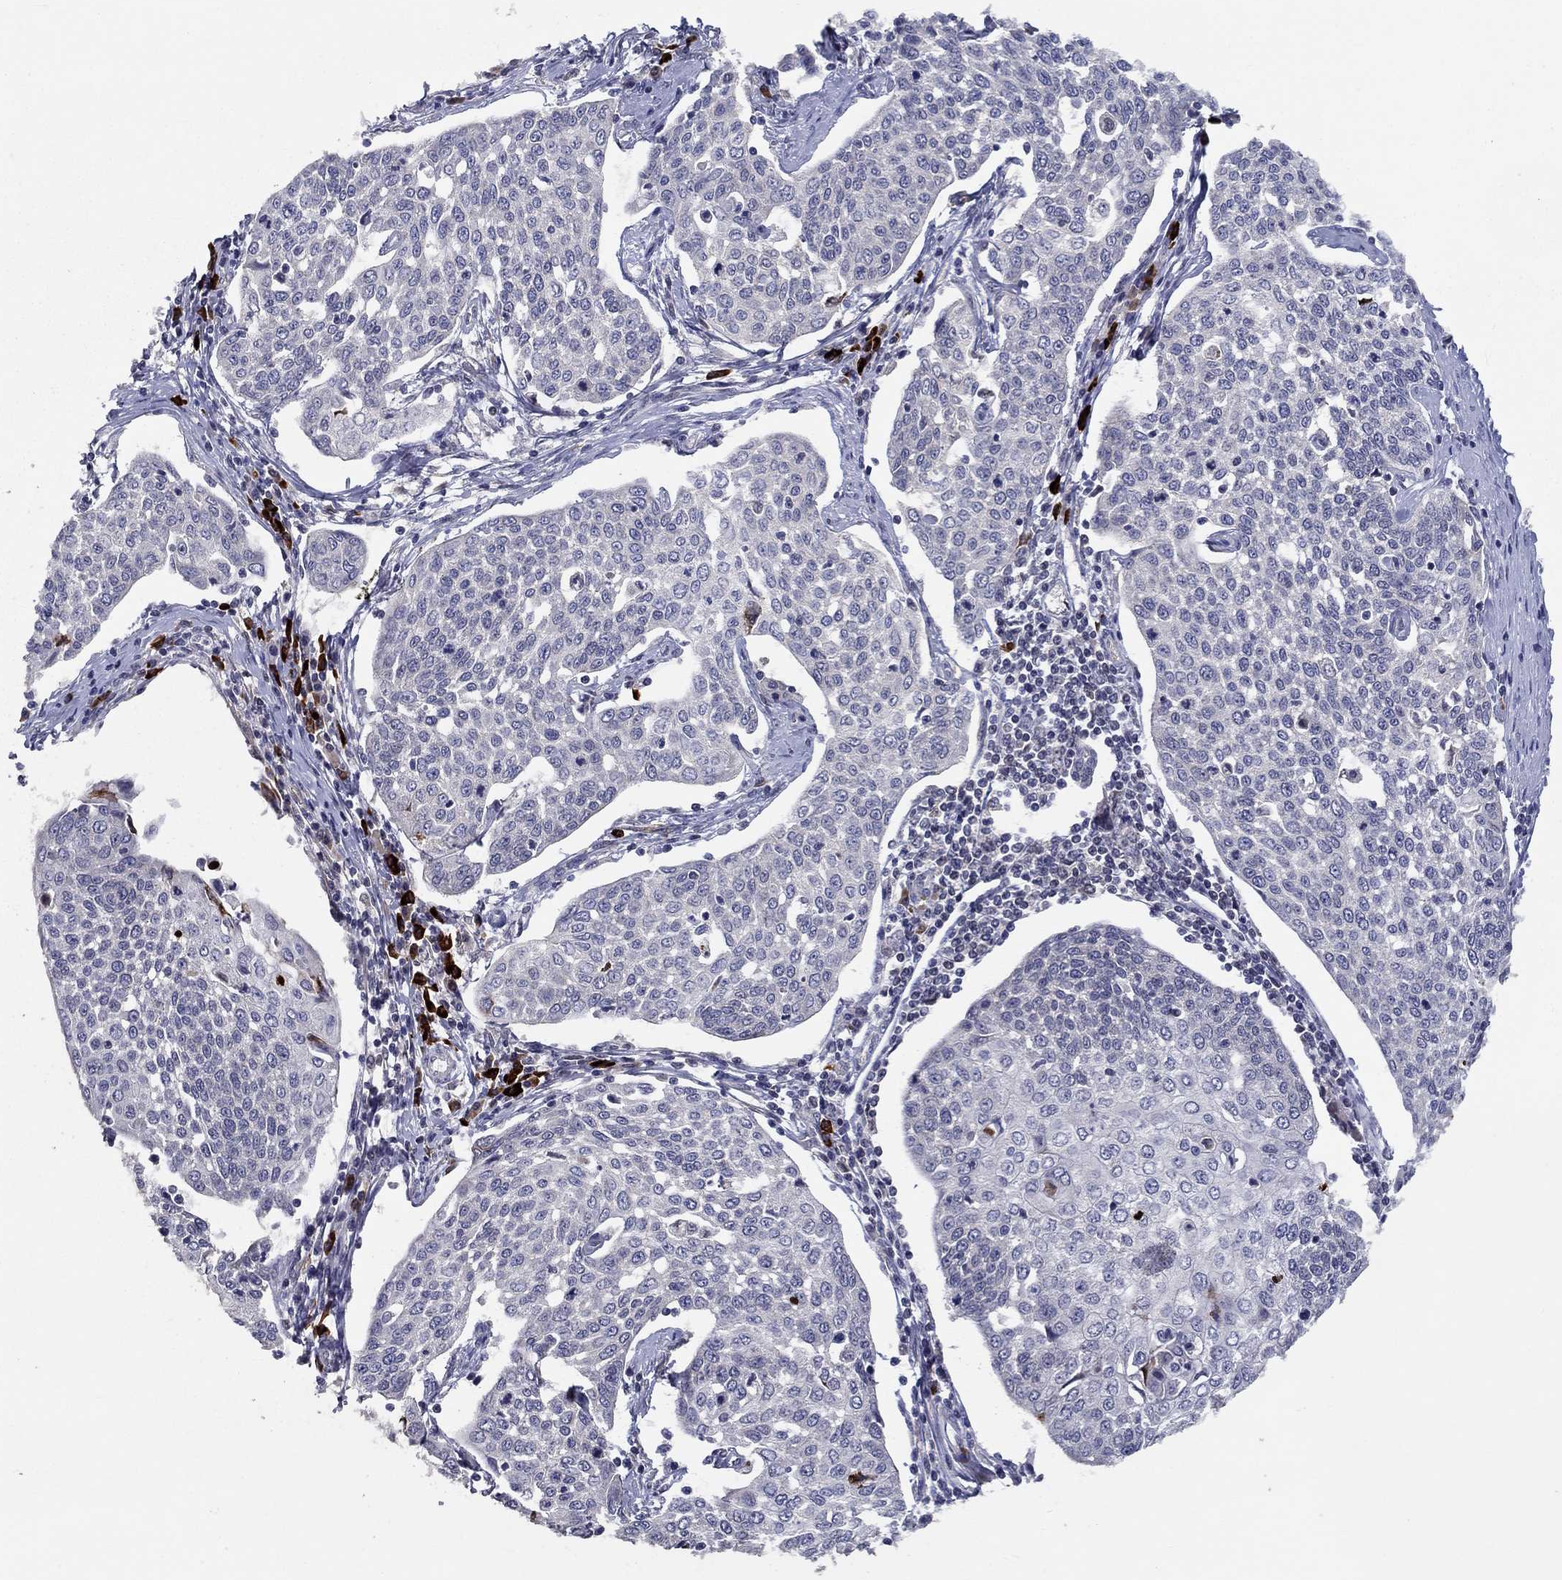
{"staining": {"intensity": "negative", "quantity": "none", "location": "none"}, "tissue": "cervical cancer", "cell_type": "Tumor cells", "image_type": "cancer", "snomed": [{"axis": "morphology", "description": "Squamous cell carcinoma, NOS"}, {"axis": "topography", "description": "Cervix"}], "caption": "The image shows no staining of tumor cells in cervical squamous cell carcinoma. (DAB (3,3'-diaminobenzidine) immunohistochemistry visualized using brightfield microscopy, high magnification).", "gene": "CETN3", "patient": {"sex": "female", "age": 34}}